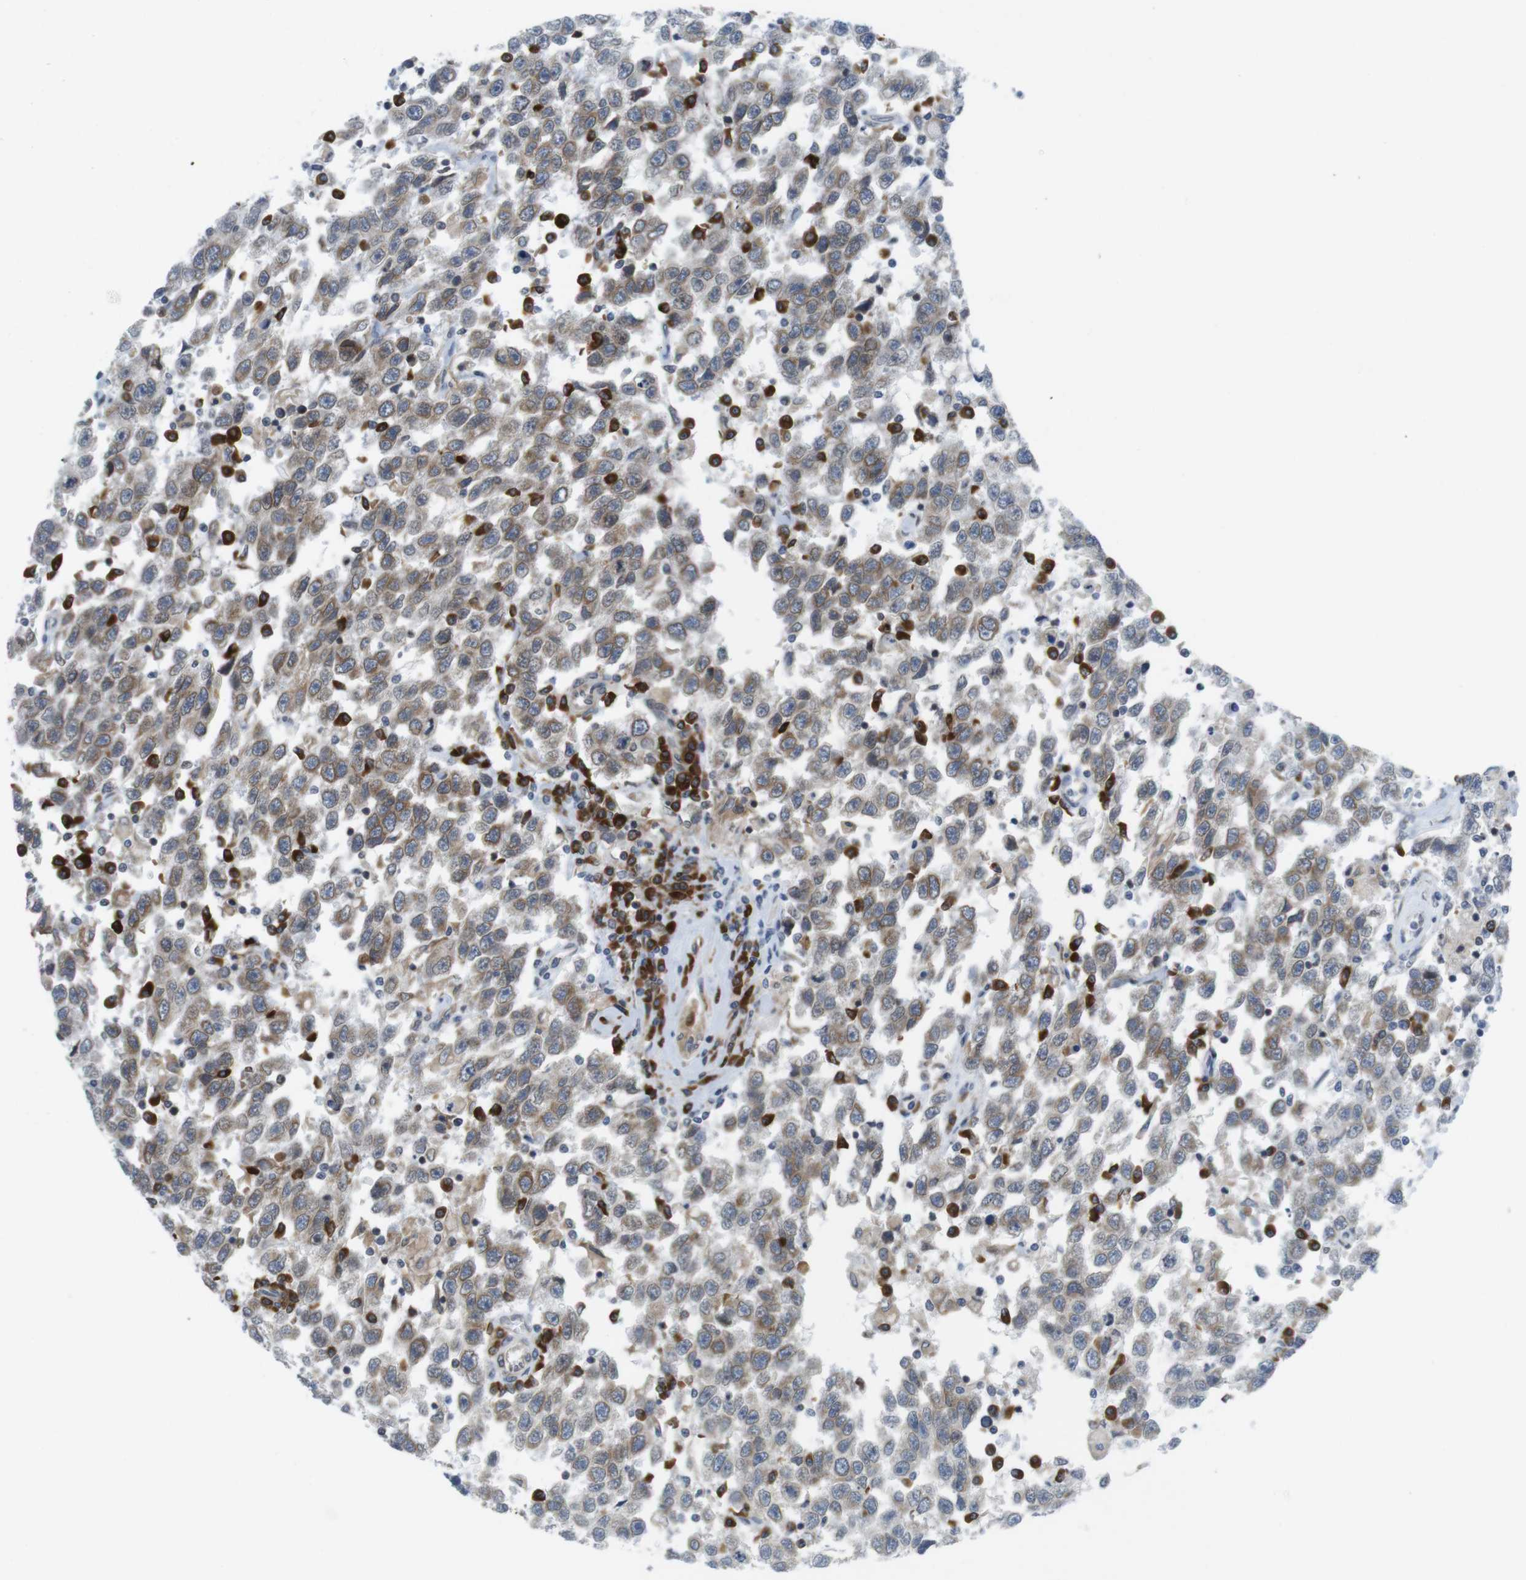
{"staining": {"intensity": "weak", "quantity": "25%-75%", "location": "cytoplasmic/membranous"}, "tissue": "testis cancer", "cell_type": "Tumor cells", "image_type": "cancer", "snomed": [{"axis": "morphology", "description": "Seminoma, NOS"}, {"axis": "topography", "description": "Testis"}], "caption": "Immunohistochemical staining of seminoma (testis) displays low levels of weak cytoplasmic/membranous protein positivity in approximately 25%-75% of tumor cells.", "gene": "ERGIC3", "patient": {"sex": "male", "age": 41}}